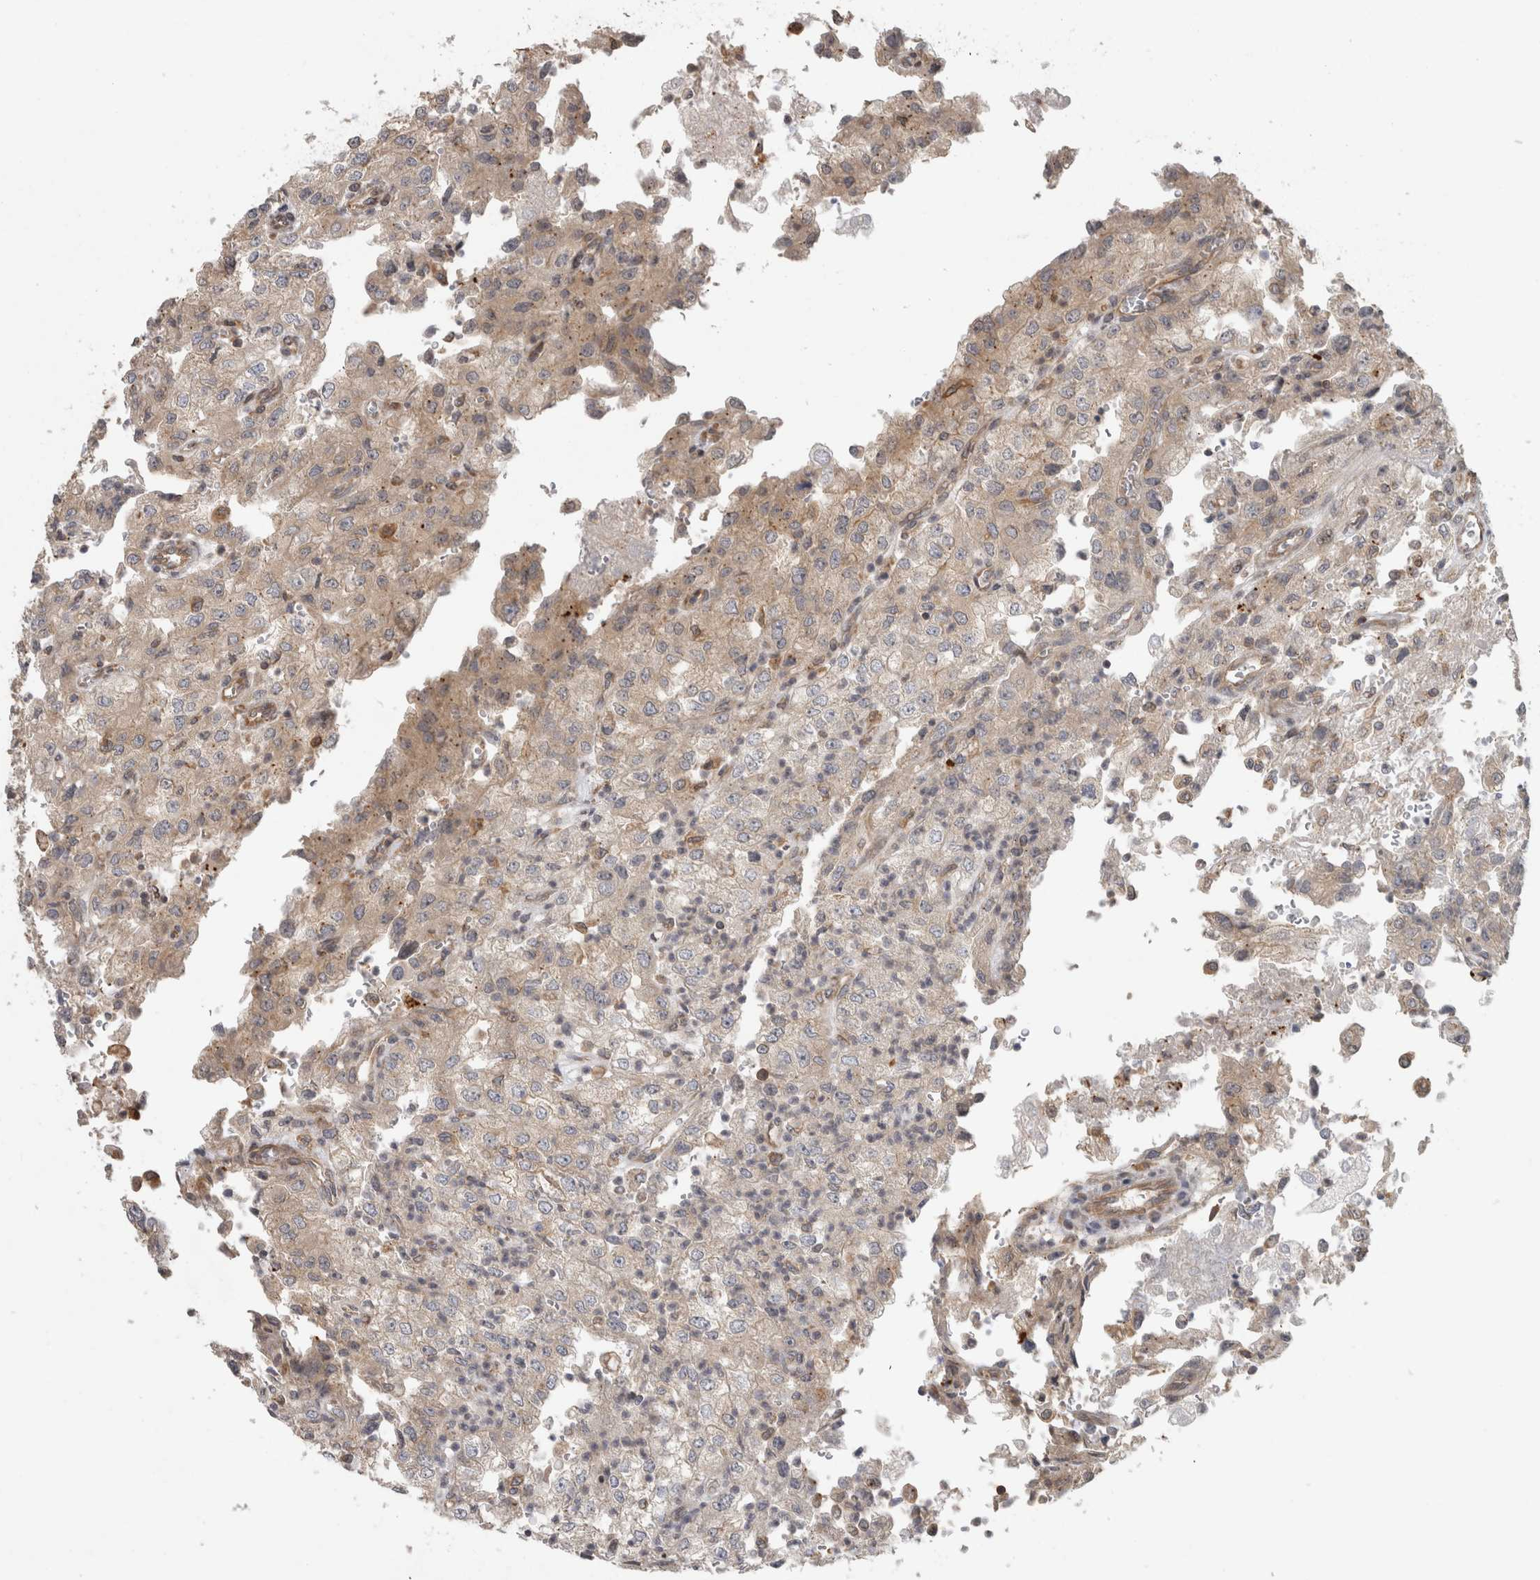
{"staining": {"intensity": "weak", "quantity": "<25%", "location": "cytoplasmic/membranous"}, "tissue": "renal cancer", "cell_type": "Tumor cells", "image_type": "cancer", "snomed": [{"axis": "morphology", "description": "Adenocarcinoma, NOS"}, {"axis": "topography", "description": "Kidney"}], "caption": "Micrograph shows no protein positivity in tumor cells of renal adenocarcinoma tissue. (DAB IHC with hematoxylin counter stain).", "gene": "PARP6", "patient": {"sex": "female", "age": 54}}